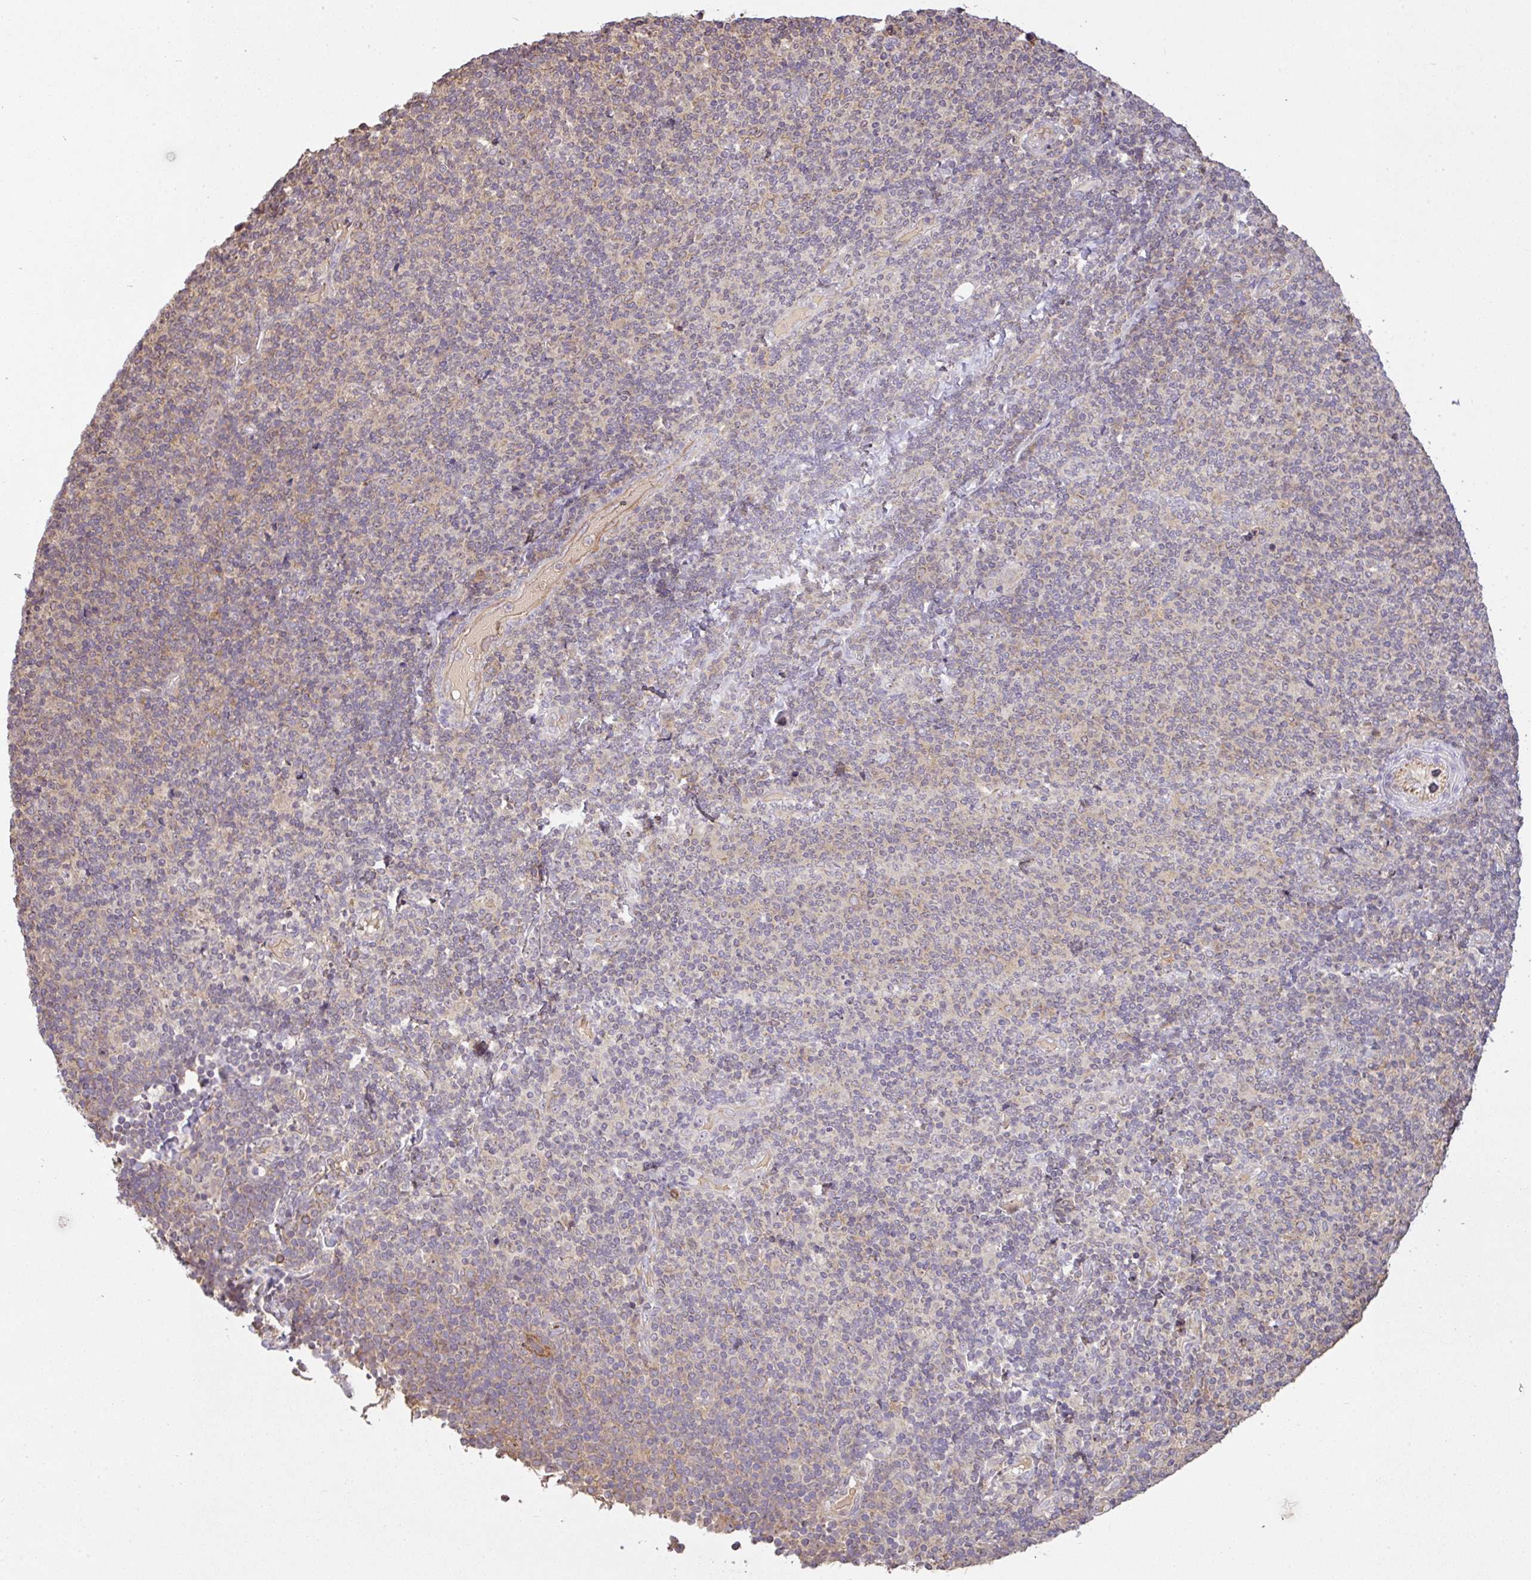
{"staining": {"intensity": "negative", "quantity": "none", "location": "none"}, "tissue": "lymphoma", "cell_type": "Tumor cells", "image_type": "cancer", "snomed": [{"axis": "morphology", "description": "Malignant lymphoma, non-Hodgkin's type, Low grade"}, {"axis": "topography", "description": "Lymph node"}], "caption": "The histopathology image displays no significant positivity in tumor cells of lymphoma.", "gene": "C1QTNF9B", "patient": {"sex": "male", "age": 52}}